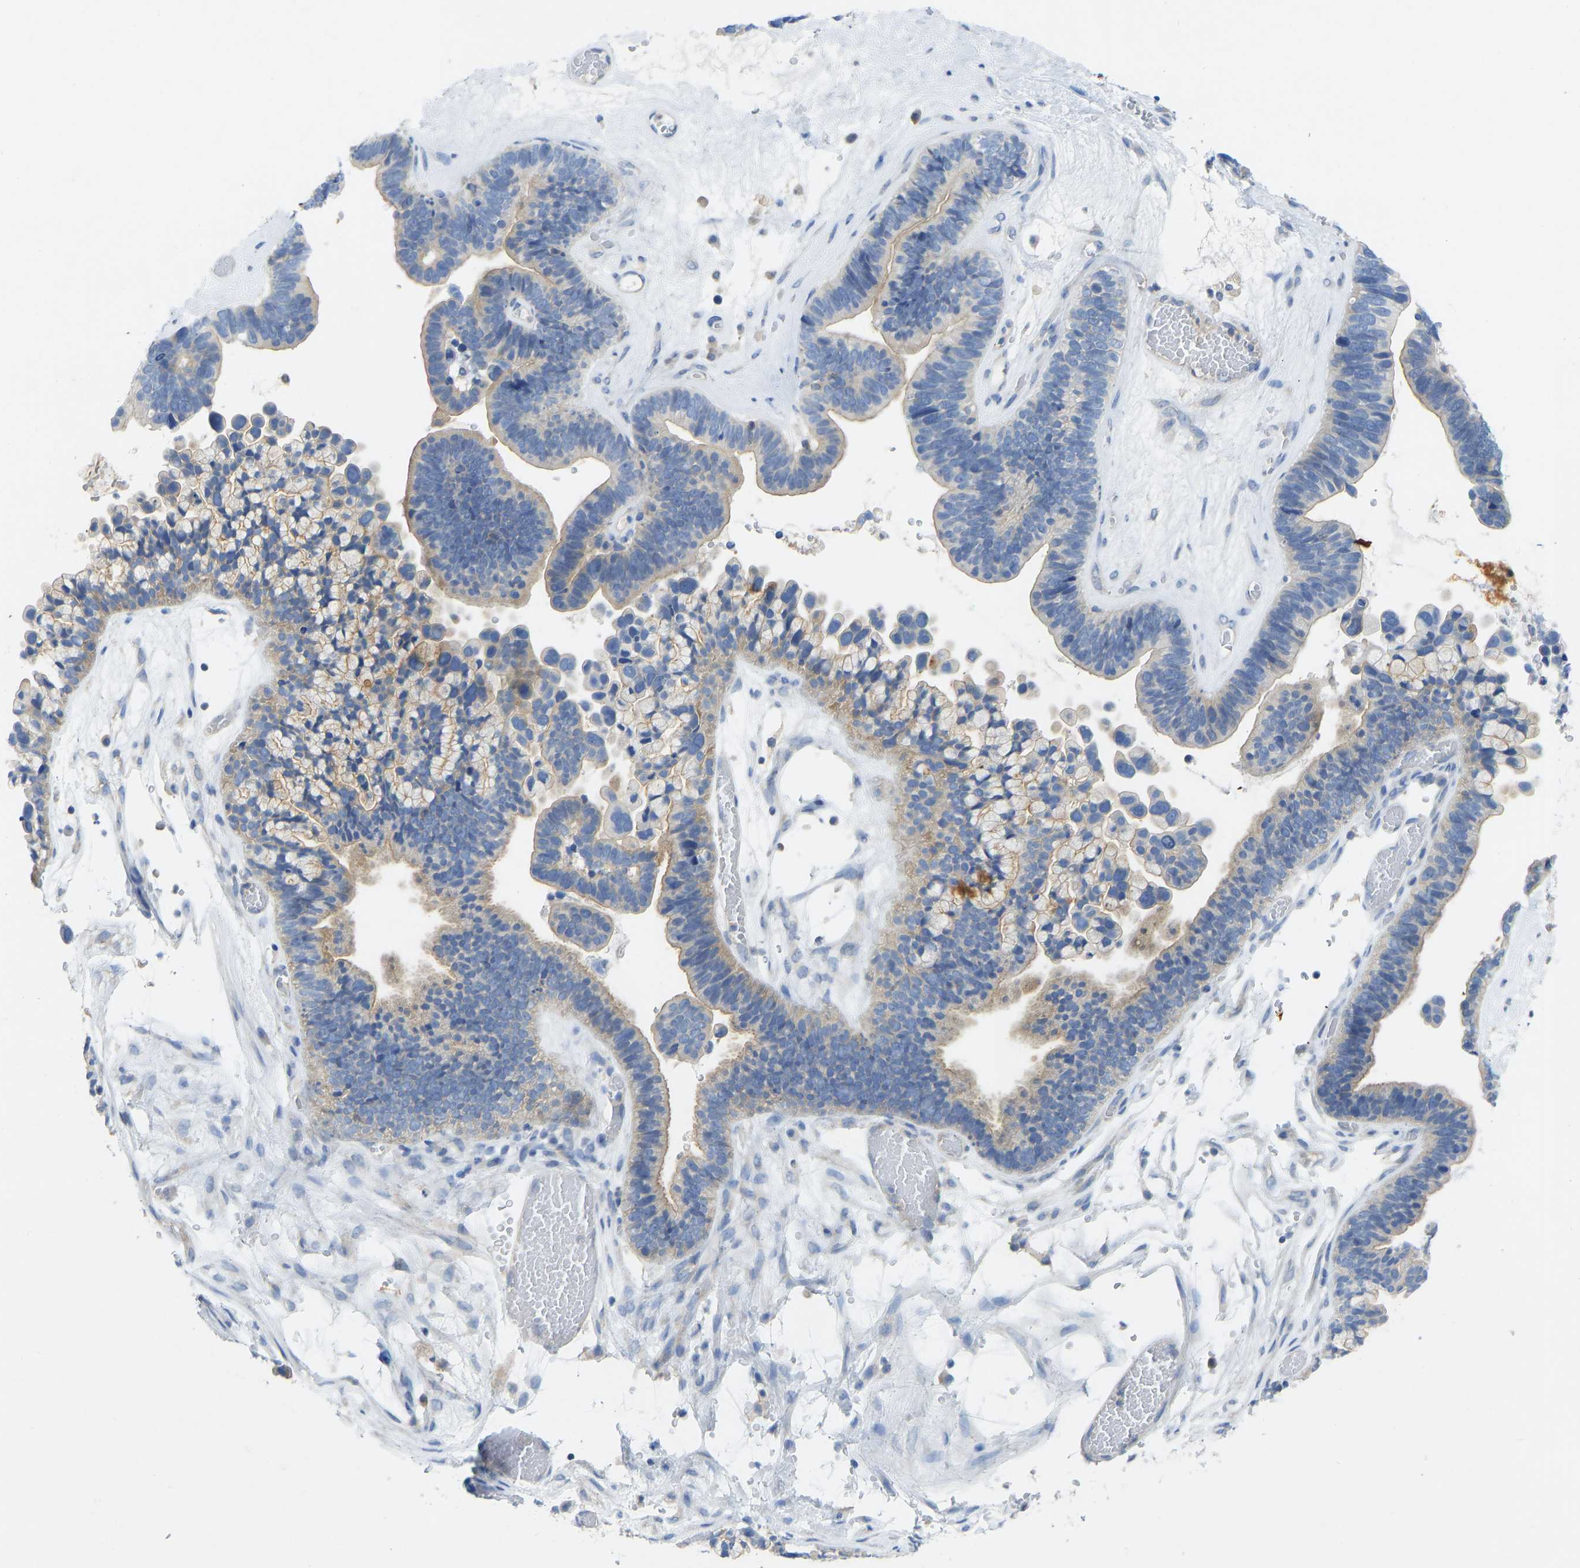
{"staining": {"intensity": "weak", "quantity": ">75%", "location": "cytoplasmic/membranous"}, "tissue": "ovarian cancer", "cell_type": "Tumor cells", "image_type": "cancer", "snomed": [{"axis": "morphology", "description": "Cystadenocarcinoma, serous, NOS"}, {"axis": "topography", "description": "Ovary"}], "caption": "The histopathology image displays staining of serous cystadenocarcinoma (ovarian), revealing weak cytoplasmic/membranous protein expression (brown color) within tumor cells.", "gene": "PPP3CA", "patient": {"sex": "female", "age": 56}}